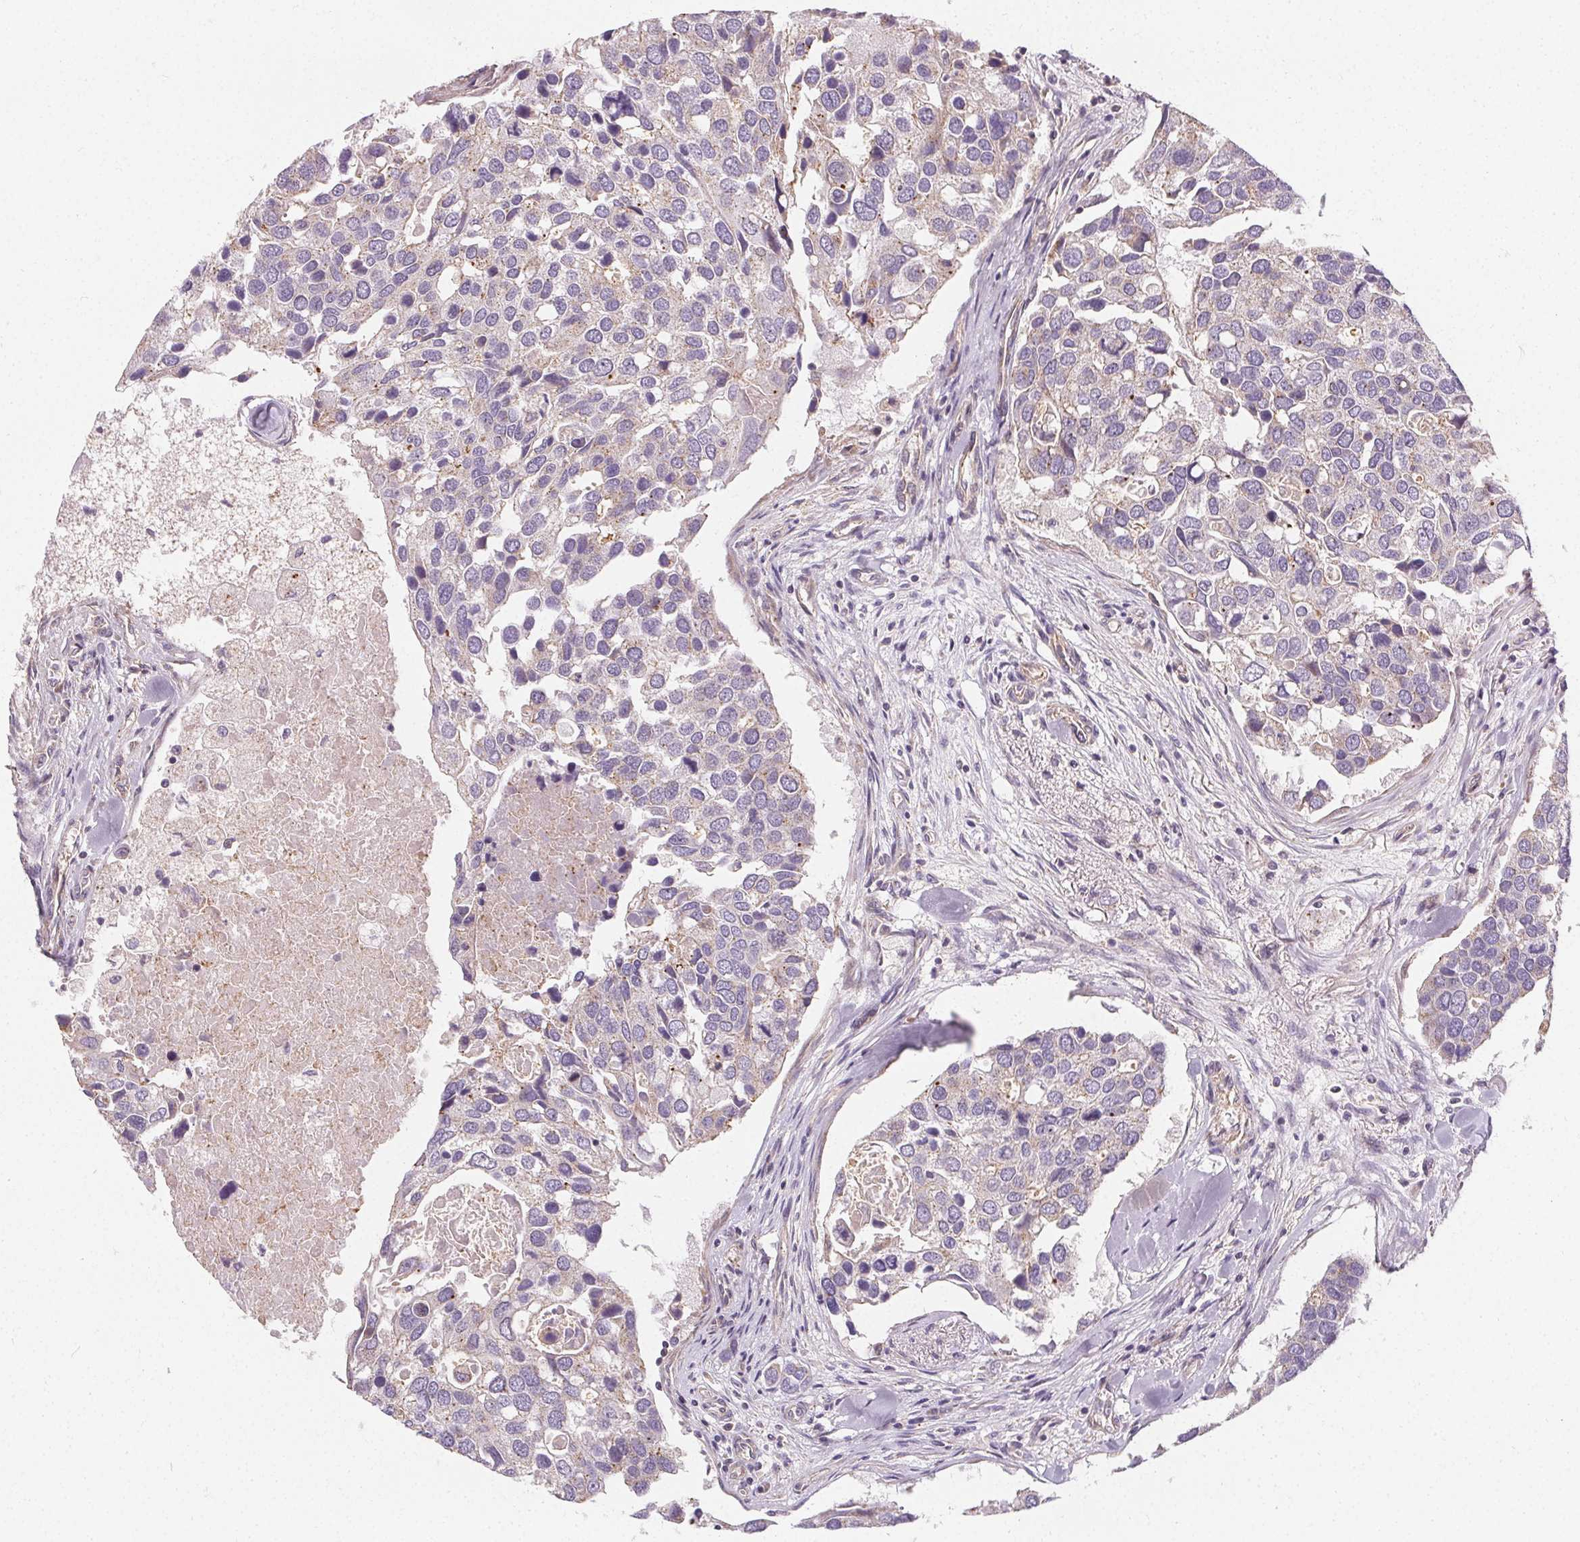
{"staining": {"intensity": "negative", "quantity": "none", "location": "none"}, "tissue": "breast cancer", "cell_type": "Tumor cells", "image_type": "cancer", "snomed": [{"axis": "morphology", "description": "Duct carcinoma"}, {"axis": "topography", "description": "Breast"}], "caption": "This is an IHC micrograph of human breast cancer (intraductal carcinoma). There is no expression in tumor cells.", "gene": "APLP1", "patient": {"sex": "female", "age": 83}}